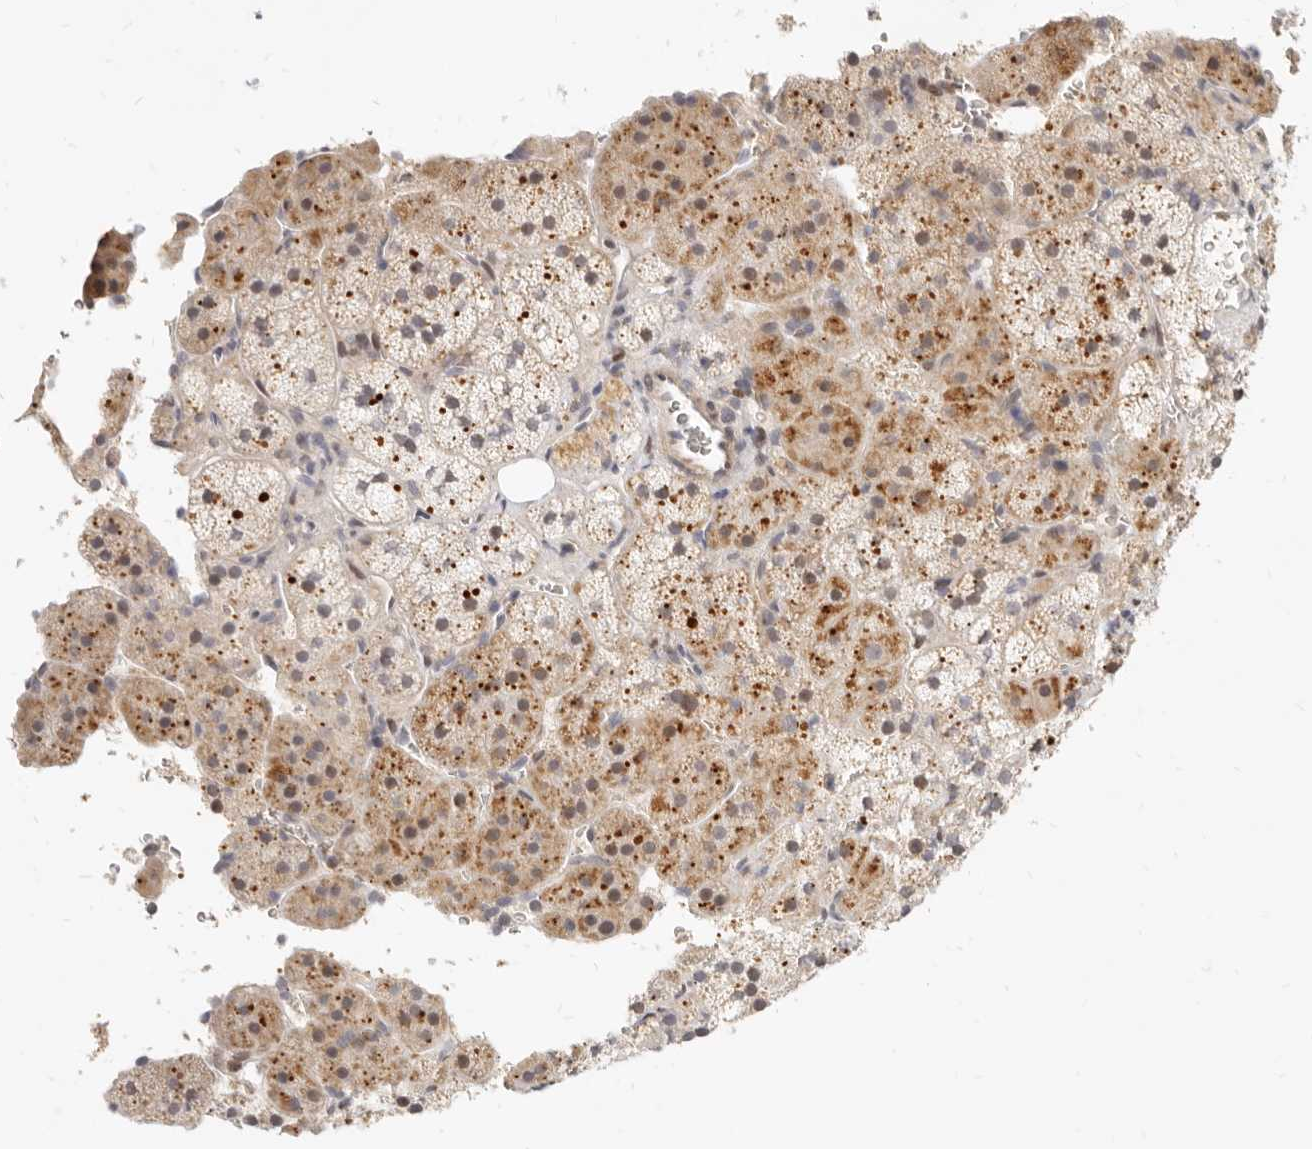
{"staining": {"intensity": "moderate", "quantity": "25%-75%", "location": "cytoplasmic/membranous"}, "tissue": "adrenal gland", "cell_type": "Glandular cells", "image_type": "normal", "snomed": [{"axis": "morphology", "description": "Normal tissue, NOS"}, {"axis": "topography", "description": "Adrenal gland"}], "caption": "Moderate cytoplasmic/membranous protein positivity is appreciated in approximately 25%-75% of glandular cells in adrenal gland.", "gene": "LTB4R2", "patient": {"sex": "female", "age": 44}}